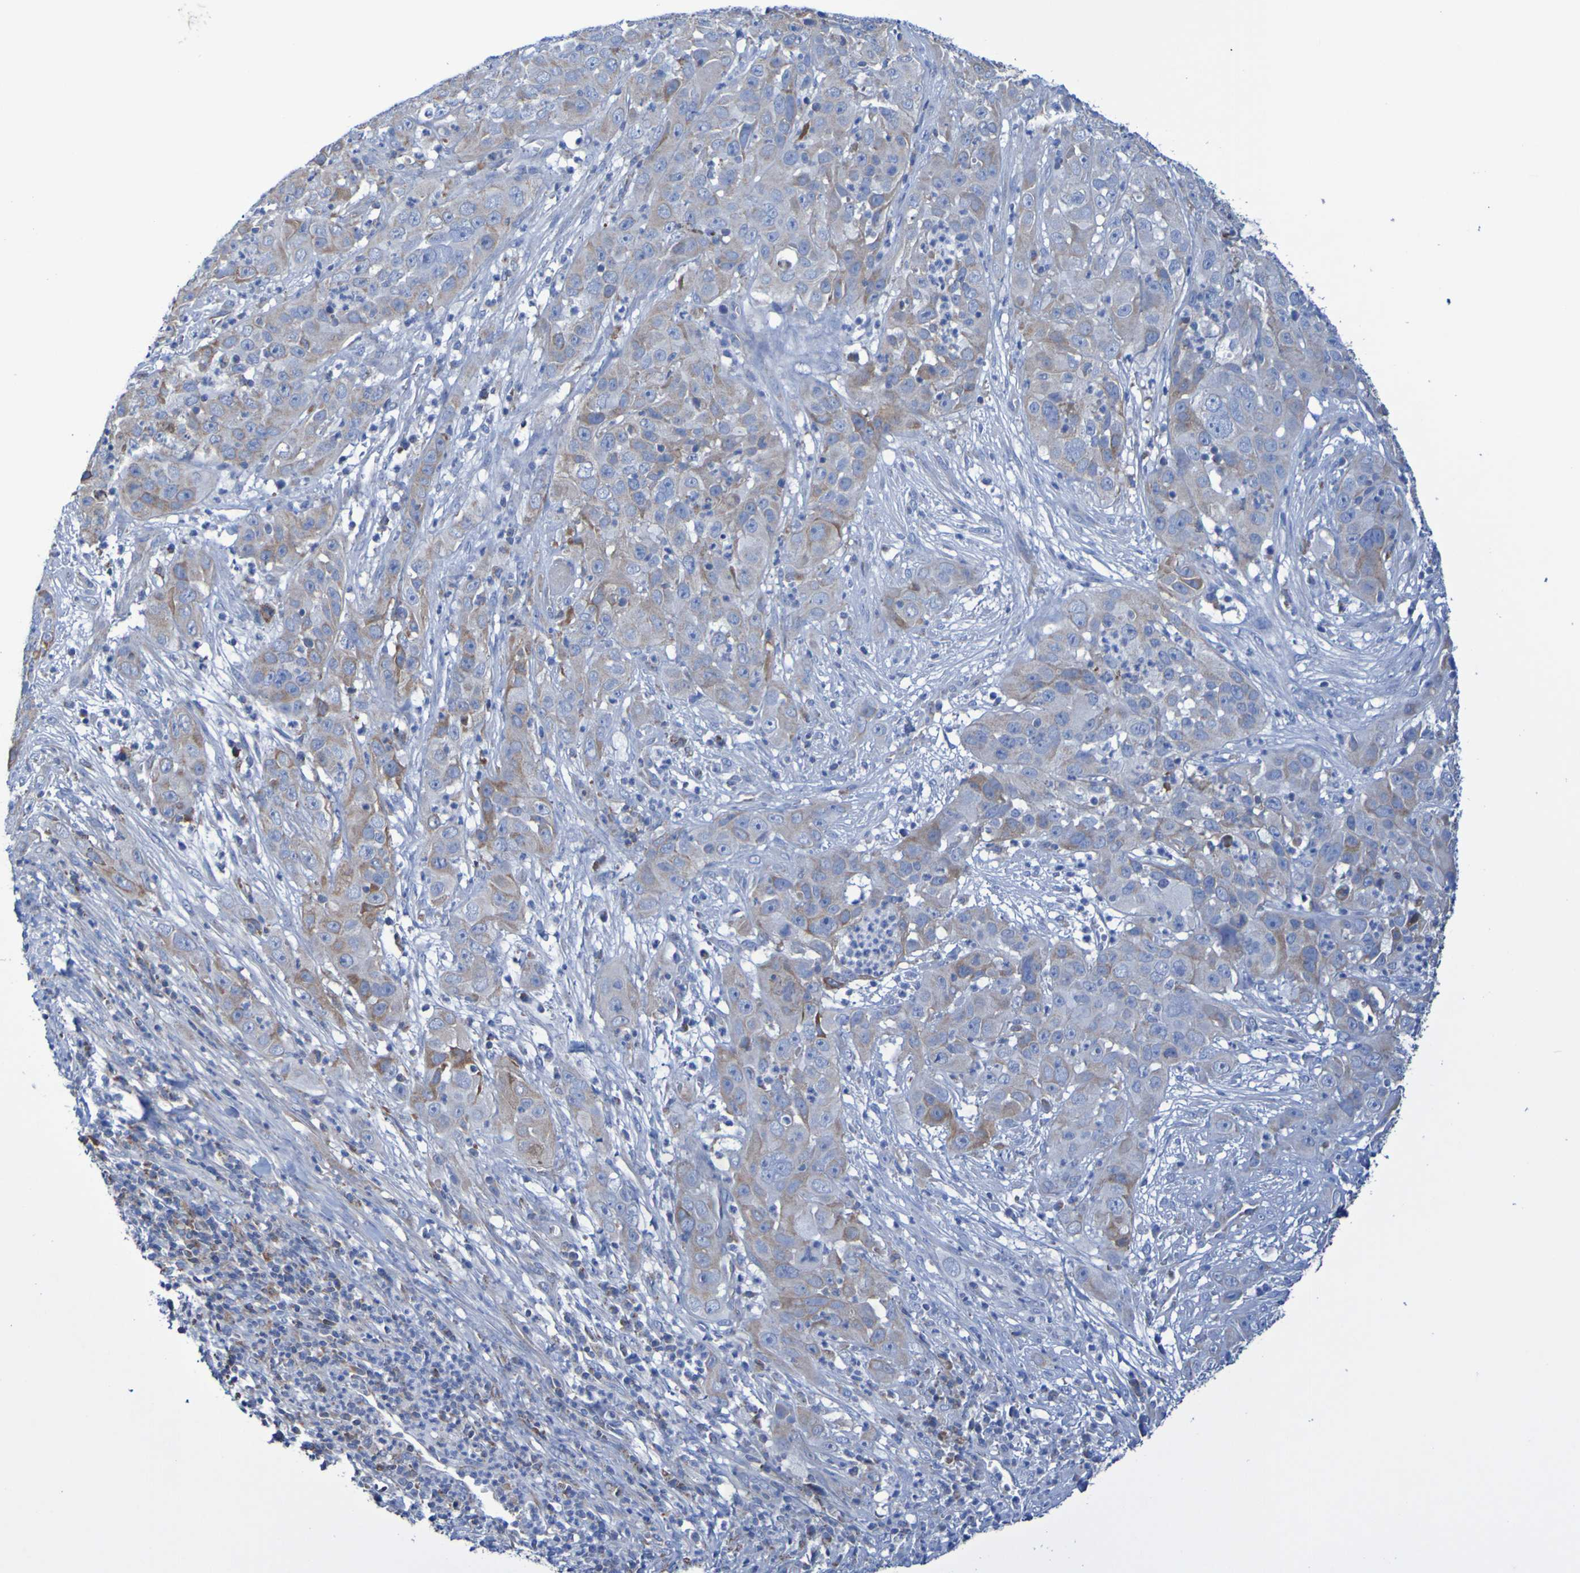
{"staining": {"intensity": "weak", "quantity": "25%-75%", "location": "cytoplasmic/membranous"}, "tissue": "cervical cancer", "cell_type": "Tumor cells", "image_type": "cancer", "snomed": [{"axis": "morphology", "description": "Squamous cell carcinoma, NOS"}, {"axis": "topography", "description": "Cervix"}], "caption": "Protein analysis of squamous cell carcinoma (cervical) tissue demonstrates weak cytoplasmic/membranous staining in approximately 25%-75% of tumor cells.", "gene": "CNTN2", "patient": {"sex": "female", "age": 32}}